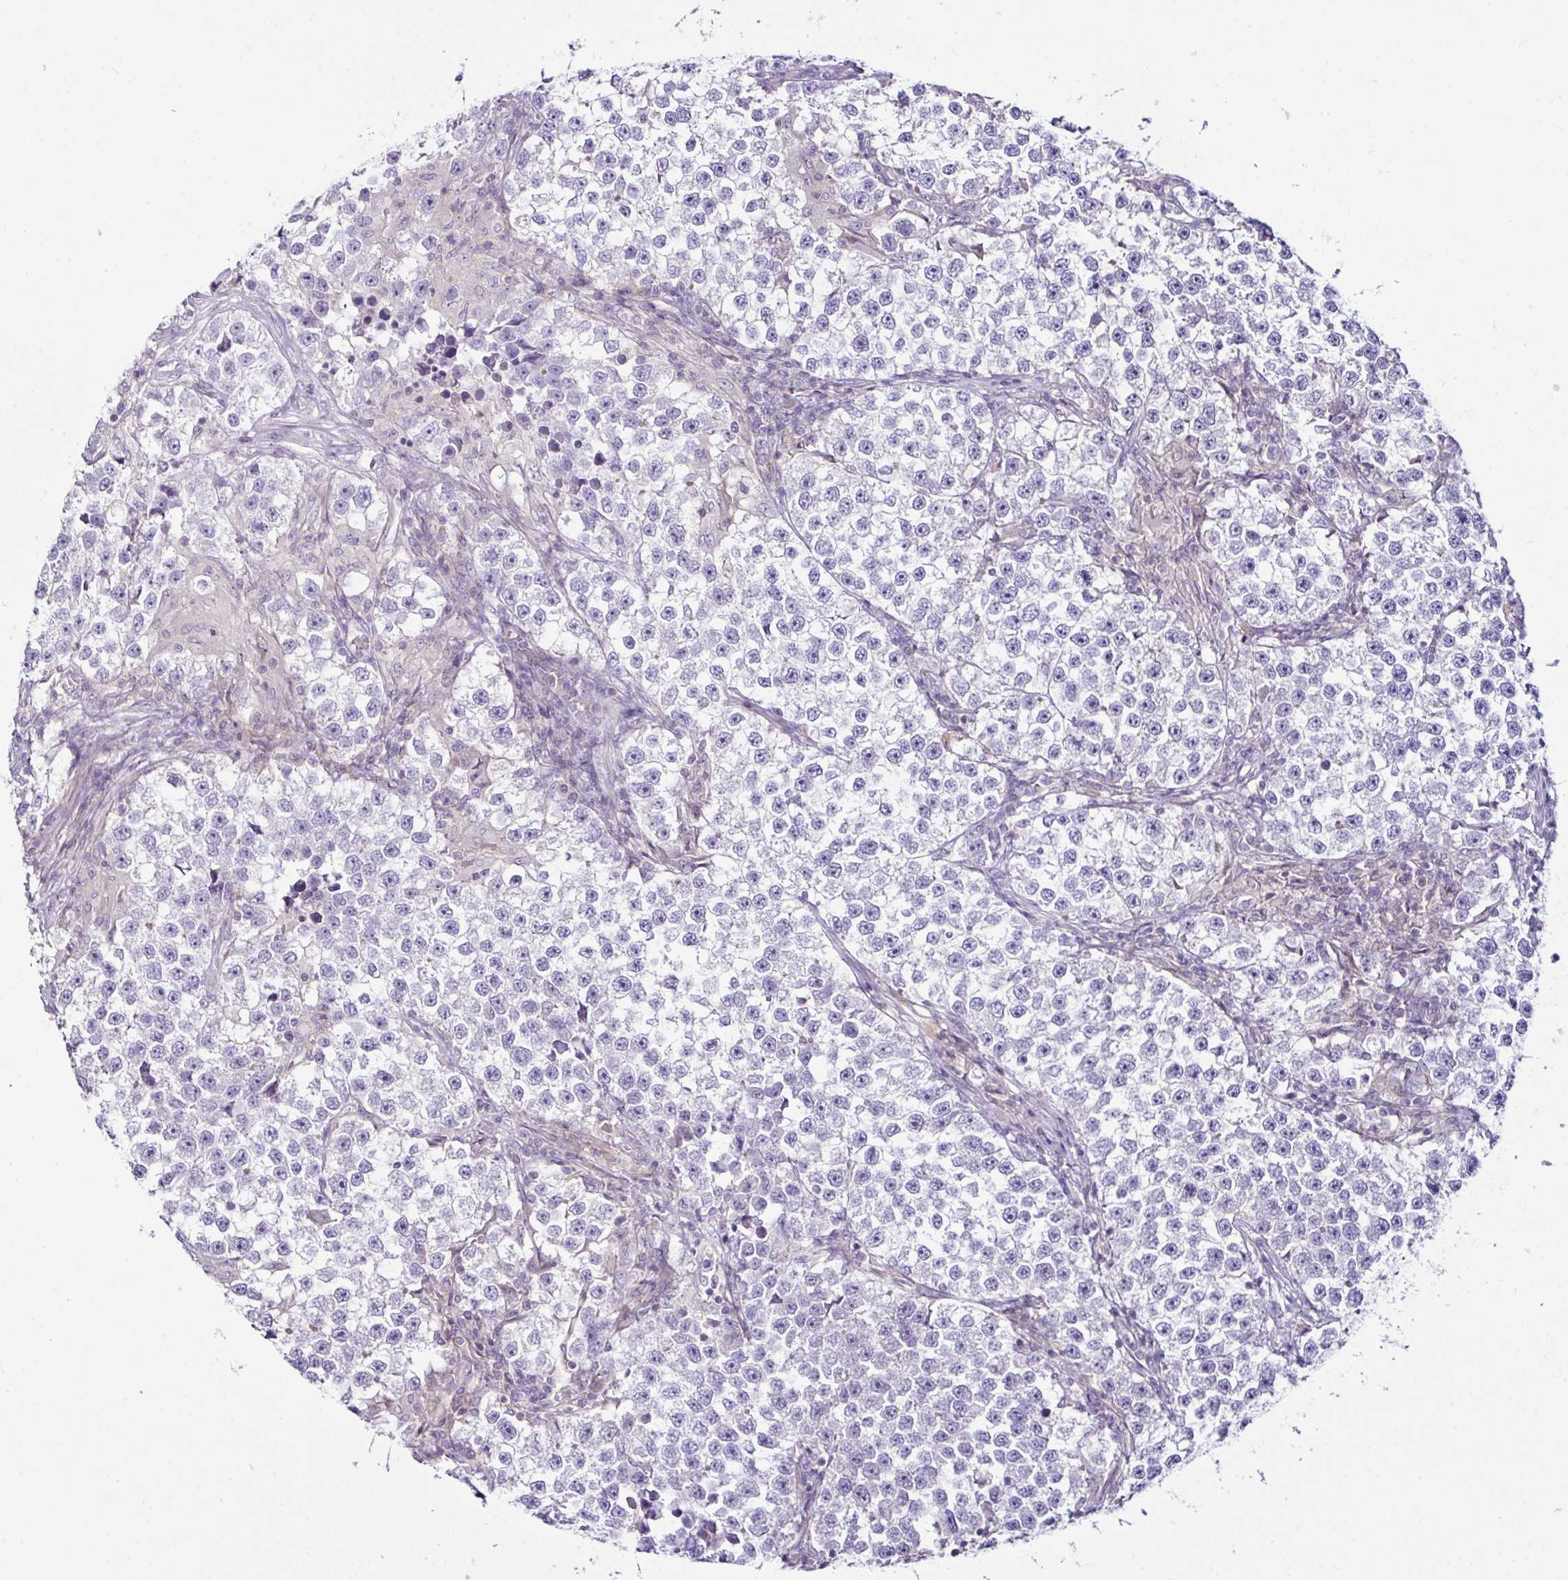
{"staining": {"intensity": "negative", "quantity": "none", "location": "none"}, "tissue": "testis cancer", "cell_type": "Tumor cells", "image_type": "cancer", "snomed": [{"axis": "morphology", "description": "Seminoma, NOS"}, {"axis": "topography", "description": "Testis"}], "caption": "Immunohistochemistry photomicrograph of neoplastic tissue: human seminoma (testis) stained with DAB (3,3'-diaminobenzidine) demonstrates no significant protein expression in tumor cells.", "gene": "D2HGDH", "patient": {"sex": "male", "age": 46}}